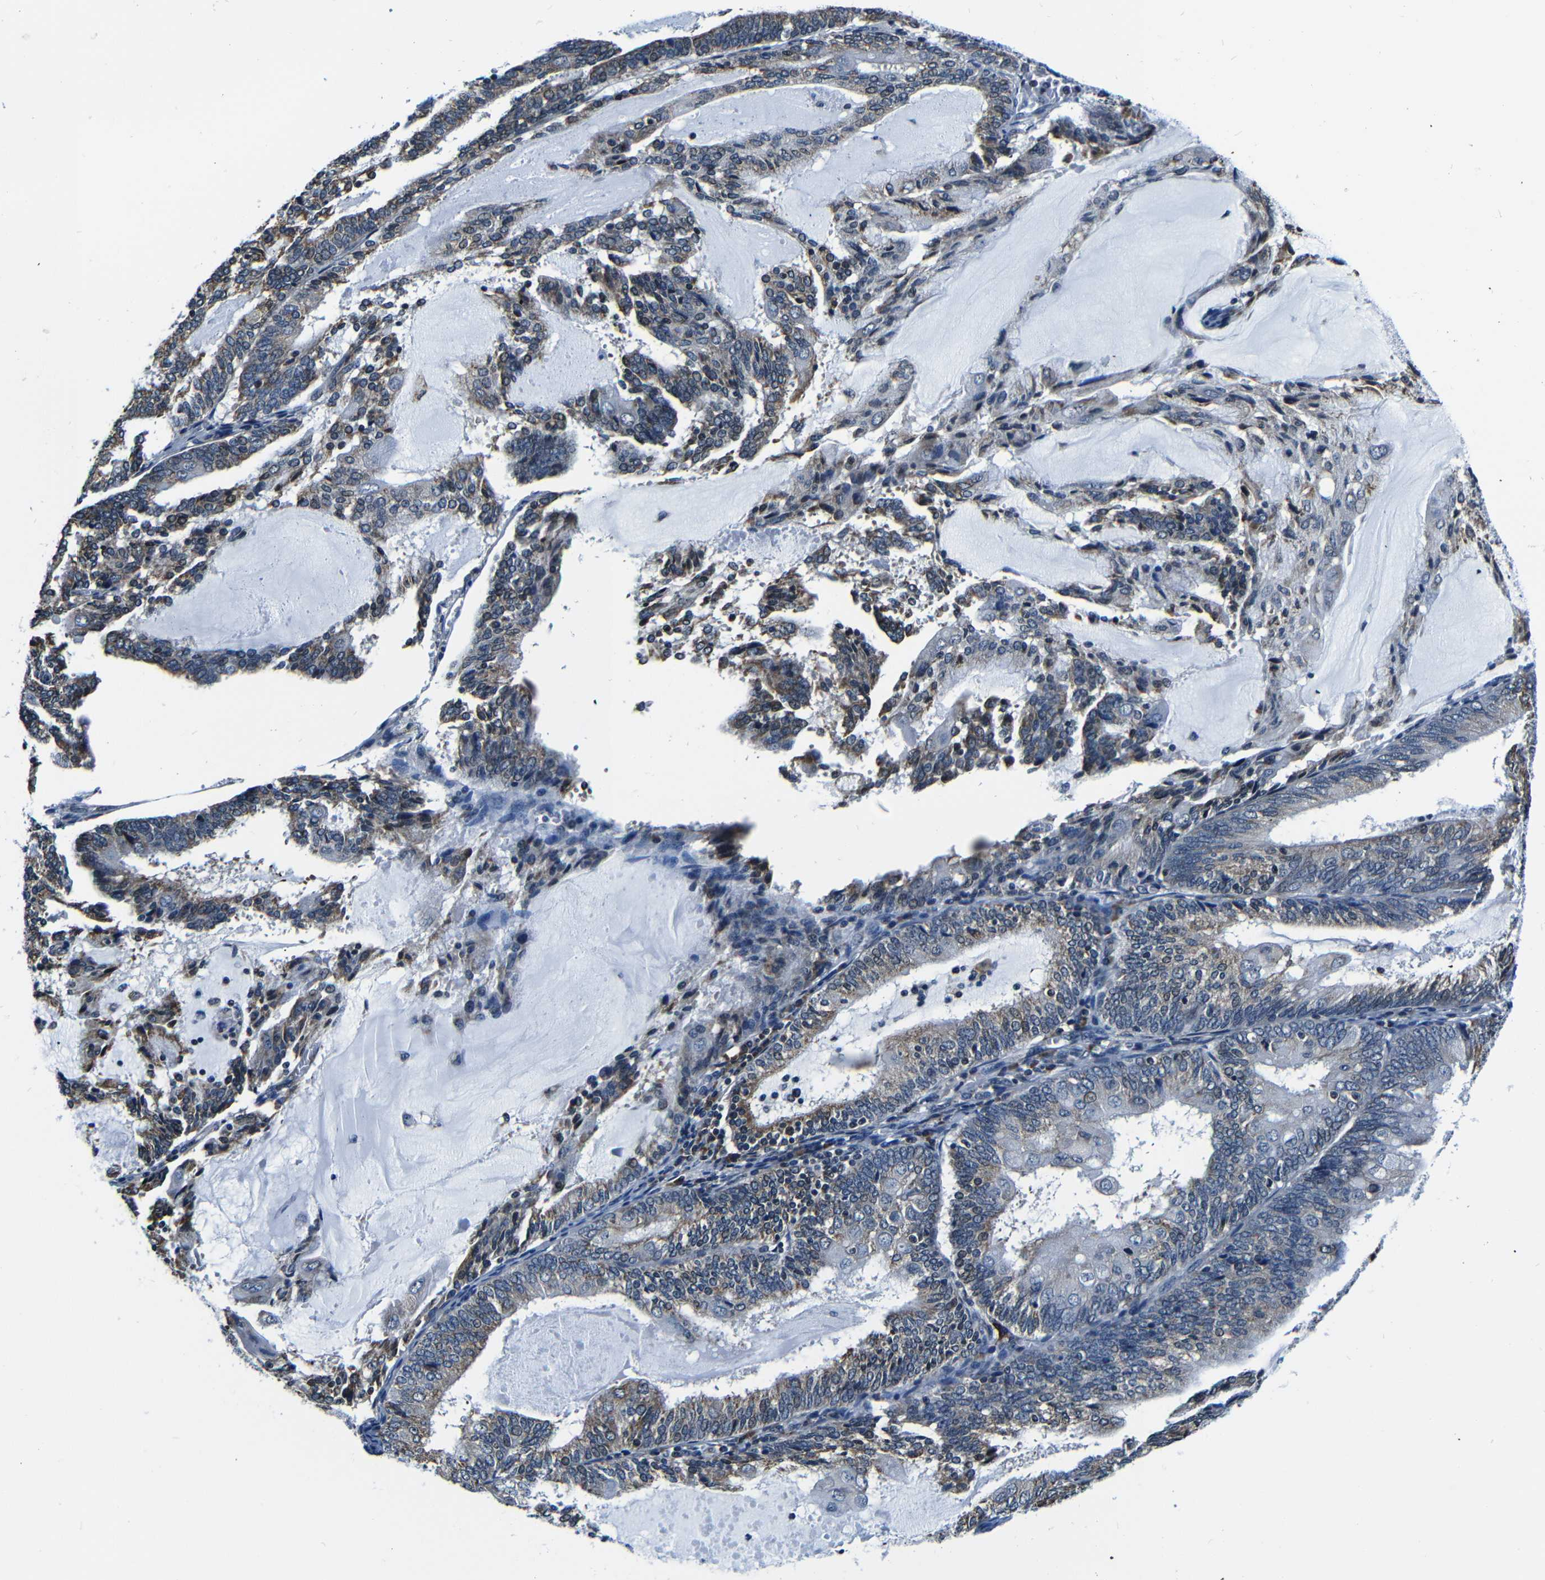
{"staining": {"intensity": "moderate", "quantity": ">75%", "location": "cytoplasmic/membranous"}, "tissue": "endometrial cancer", "cell_type": "Tumor cells", "image_type": "cancer", "snomed": [{"axis": "morphology", "description": "Adenocarcinoma, NOS"}, {"axis": "topography", "description": "Endometrium"}], "caption": "There is medium levels of moderate cytoplasmic/membranous positivity in tumor cells of adenocarcinoma (endometrial), as demonstrated by immunohistochemical staining (brown color).", "gene": "NCBP3", "patient": {"sex": "female", "age": 81}}